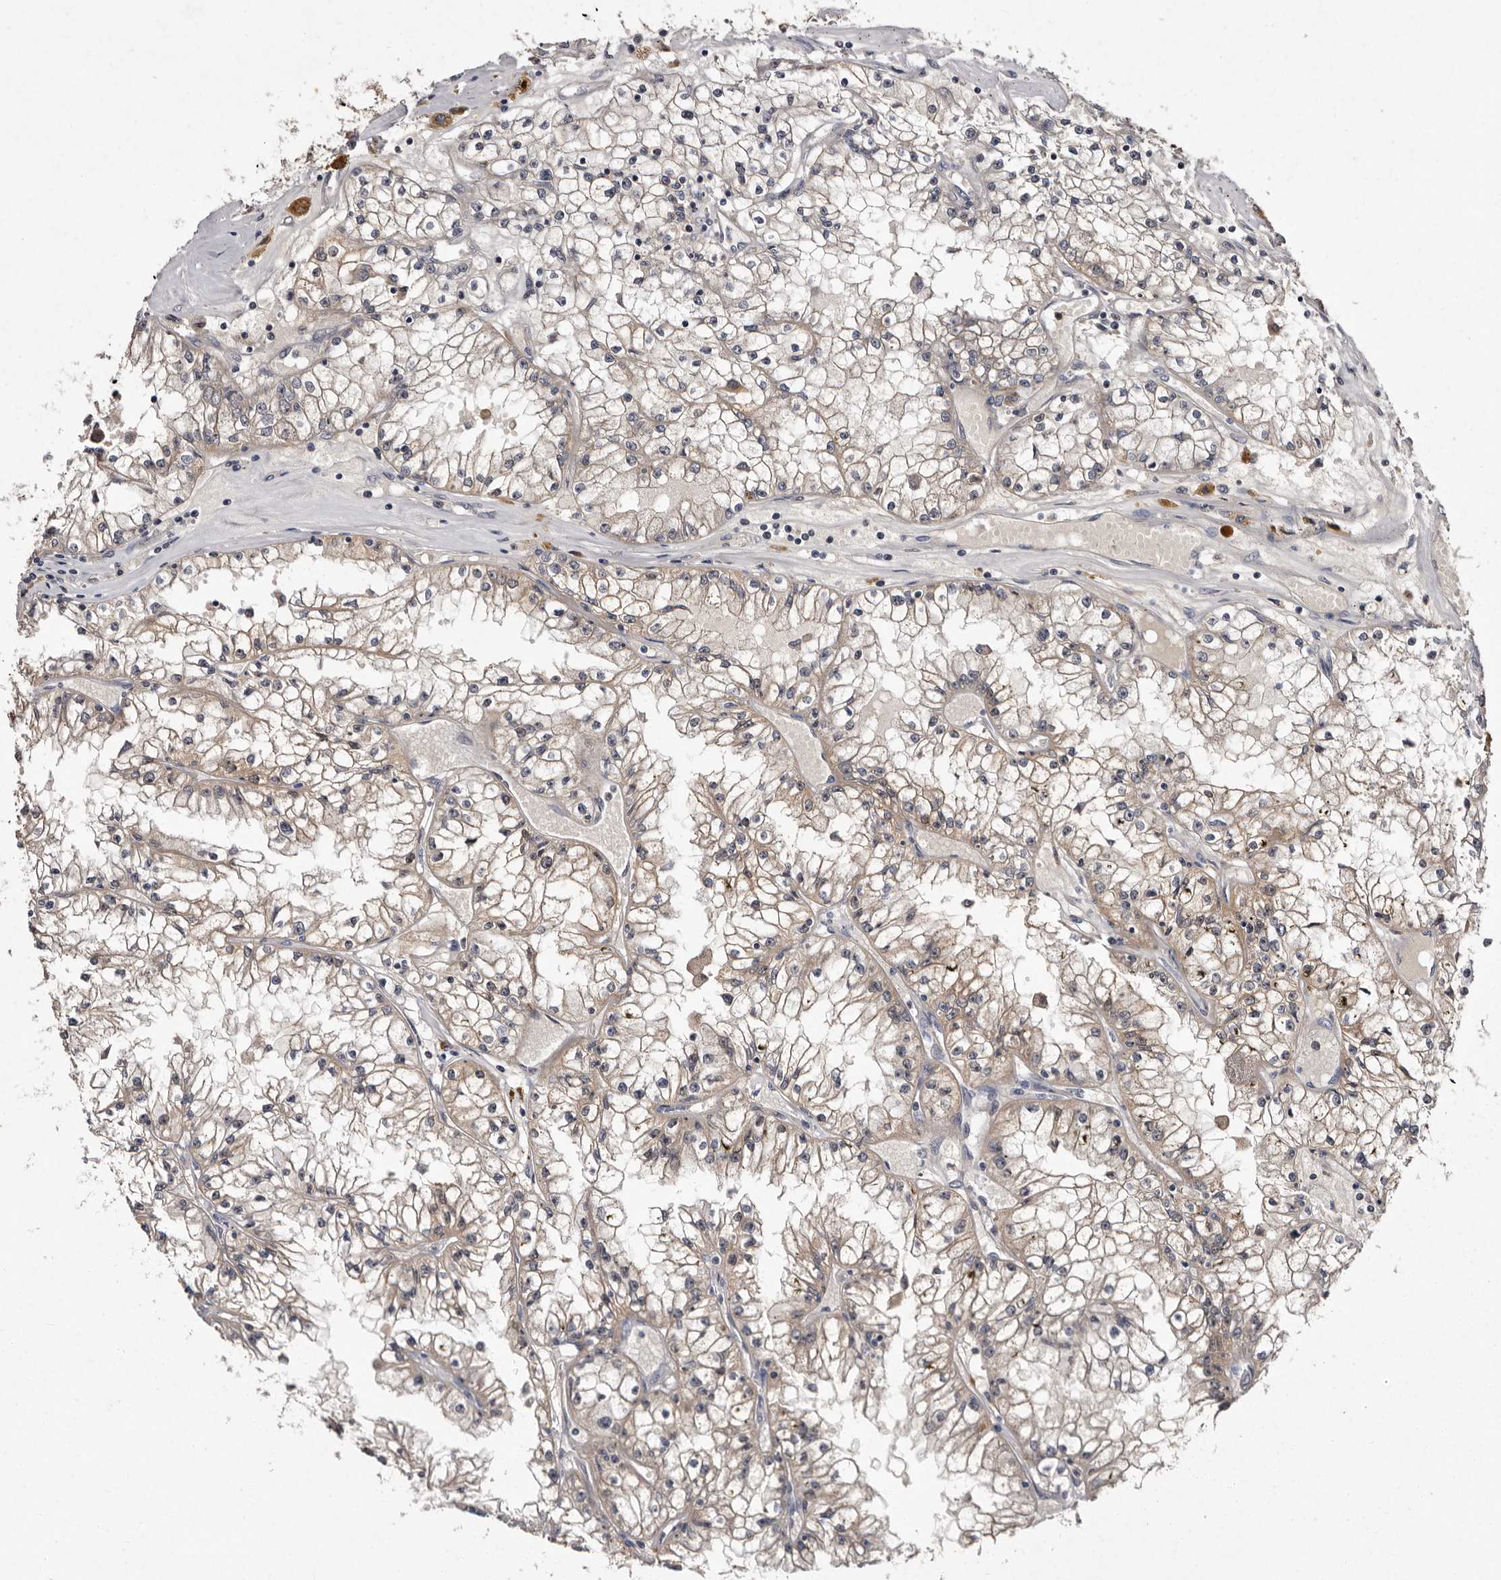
{"staining": {"intensity": "weak", "quantity": ">75%", "location": "cytoplasmic/membranous"}, "tissue": "renal cancer", "cell_type": "Tumor cells", "image_type": "cancer", "snomed": [{"axis": "morphology", "description": "Adenocarcinoma, NOS"}, {"axis": "topography", "description": "Kidney"}], "caption": "Renal cancer (adenocarcinoma) stained for a protein (brown) displays weak cytoplasmic/membranous positive positivity in approximately >75% of tumor cells.", "gene": "DNPH1", "patient": {"sex": "male", "age": 56}}